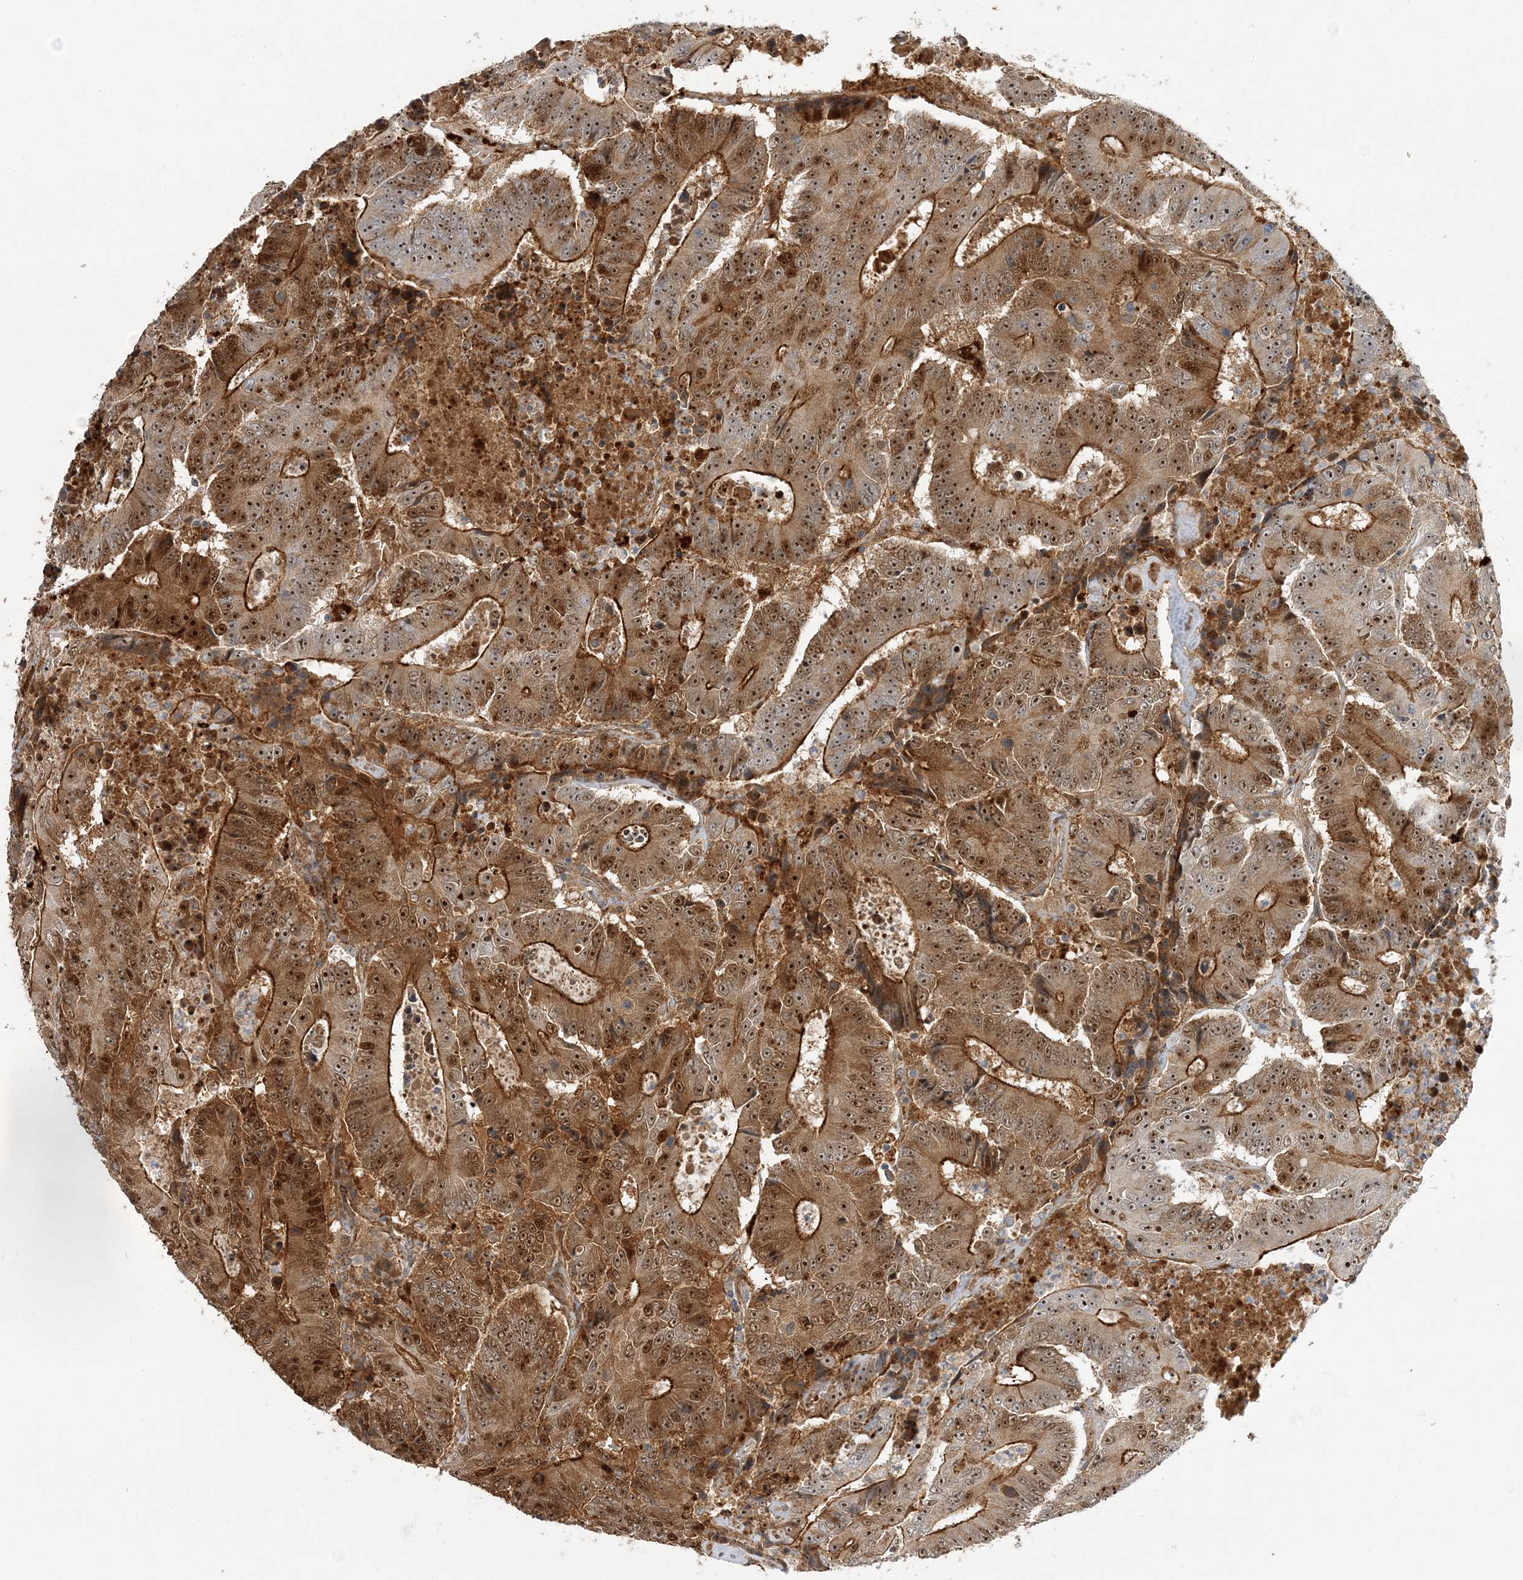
{"staining": {"intensity": "strong", "quantity": ">75%", "location": "cytoplasmic/membranous,nuclear"}, "tissue": "colorectal cancer", "cell_type": "Tumor cells", "image_type": "cancer", "snomed": [{"axis": "morphology", "description": "Adenocarcinoma, NOS"}, {"axis": "topography", "description": "Colon"}], "caption": "A brown stain highlights strong cytoplasmic/membranous and nuclear positivity of a protein in human colorectal cancer tumor cells.", "gene": "NPM3", "patient": {"sex": "male", "age": 83}}